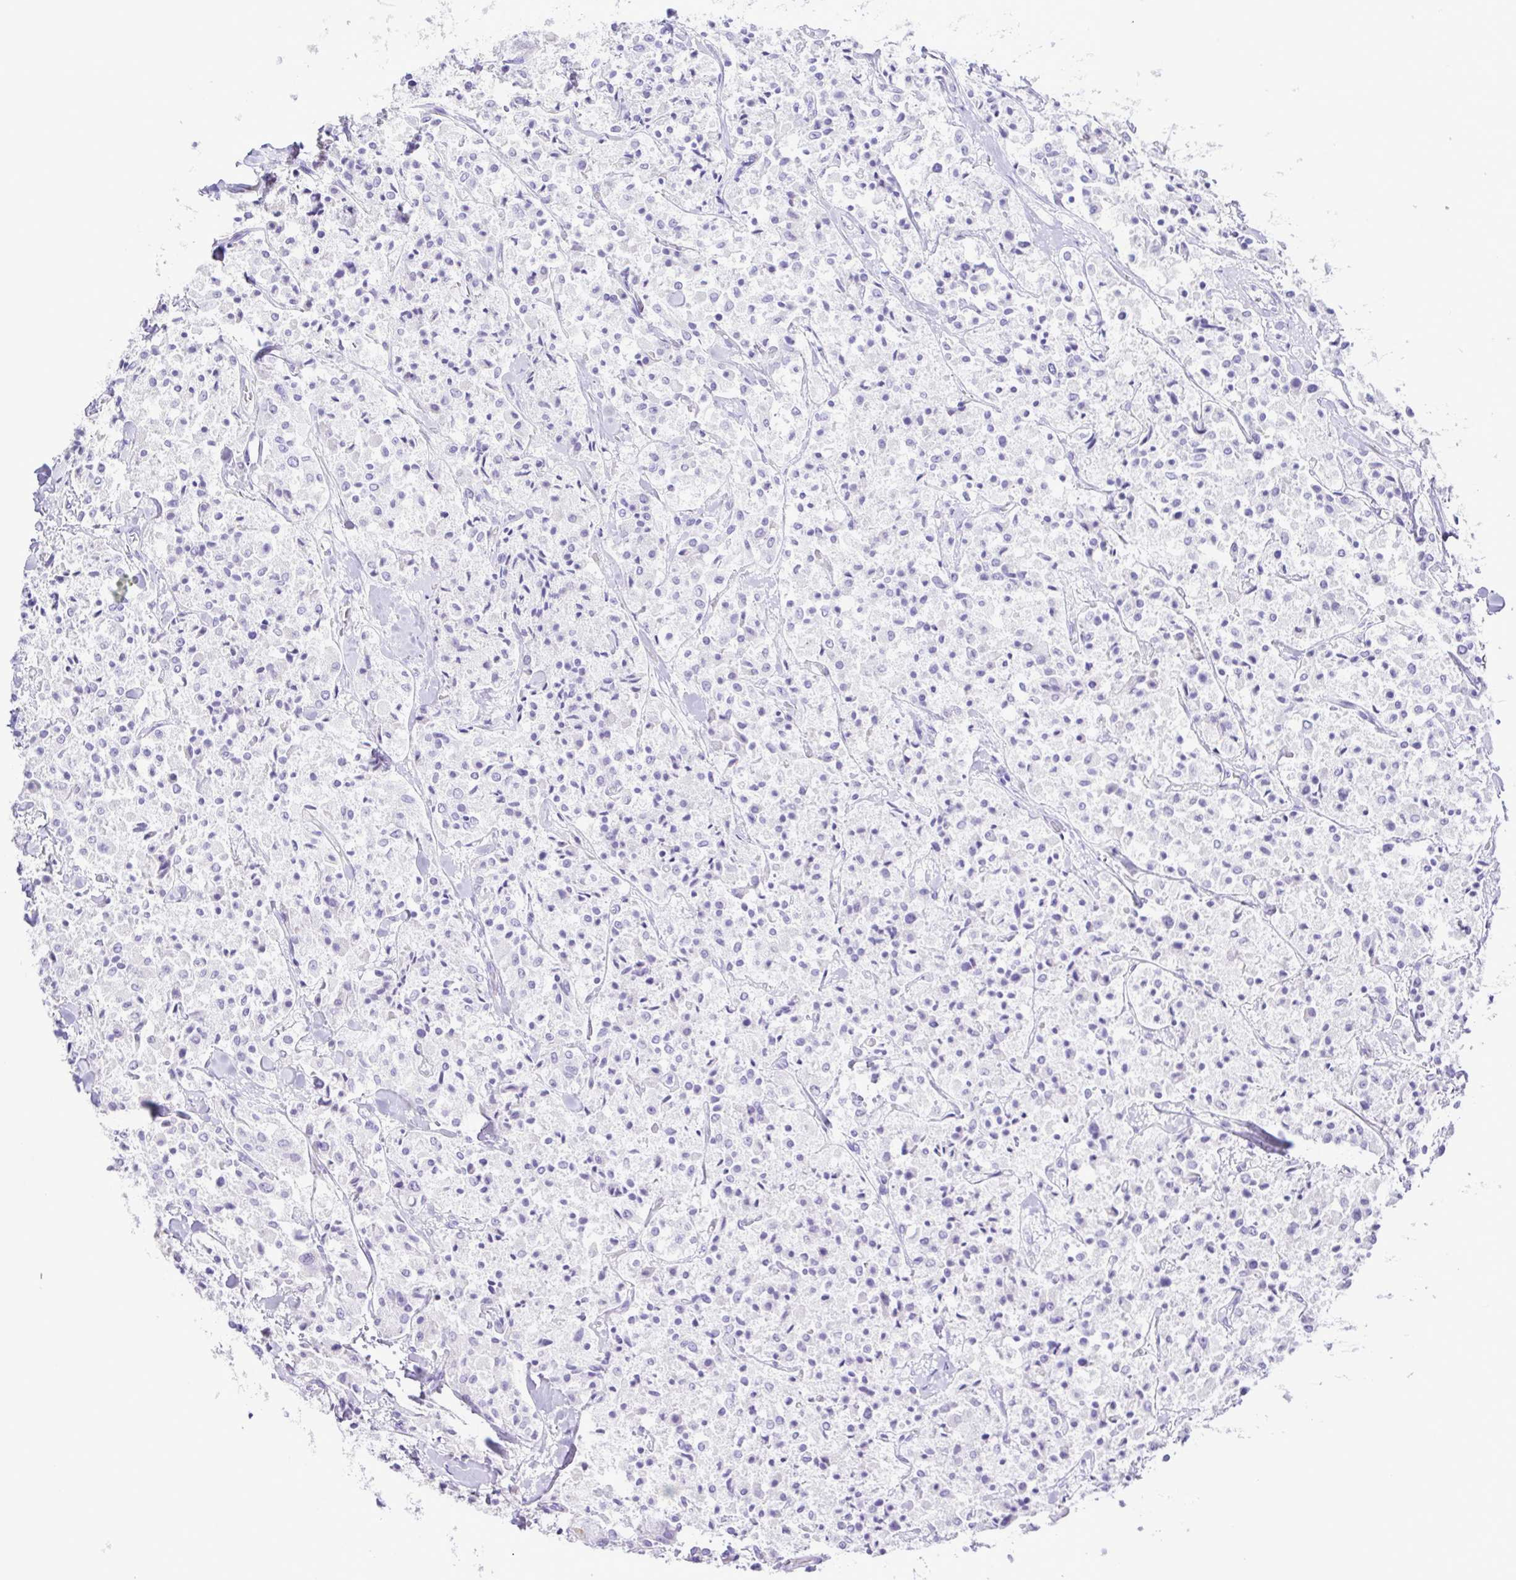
{"staining": {"intensity": "negative", "quantity": "none", "location": "none"}, "tissue": "carcinoid", "cell_type": "Tumor cells", "image_type": "cancer", "snomed": [{"axis": "morphology", "description": "Carcinoid, malignant, NOS"}, {"axis": "topography", "description": "Lung"}], "caption": "DAB (3,3'-diaminobenzidine) immunohistochemical staining of carcinoid demonstrates no significant staining in tumor cells. Nuclei are stained in blue.", "gene": "CASP14", "patient": {"sex": "male", "age": 71}}